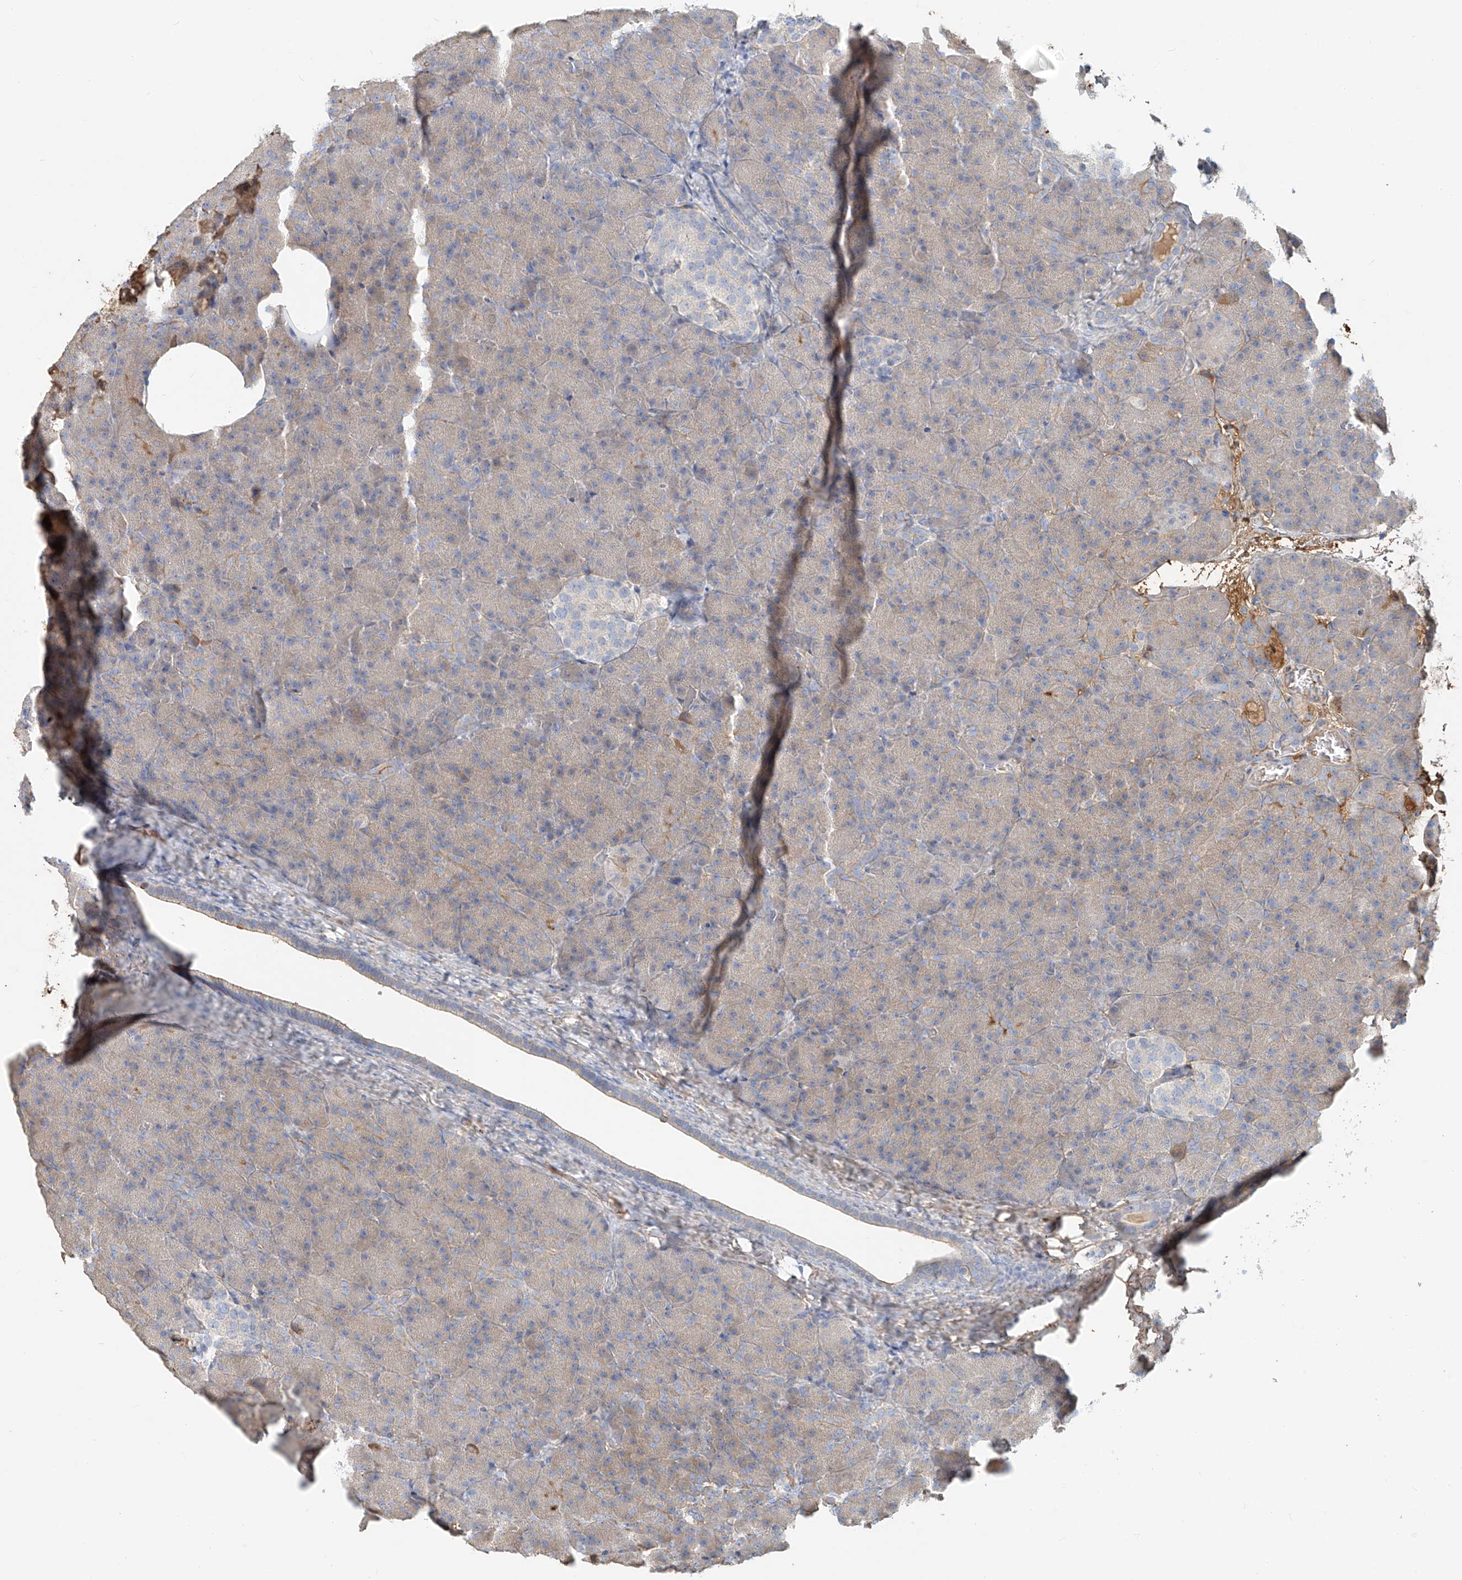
{"staining": {"intensity": "weak", "quantity": "<25%", "location": "cytoplasmic/membranous"}, "tissue": "pancreas", "cell_type": "Exocrine glandular cells", "image_type": "normal", "snomed": [{"axis": "morphology", "description": "Normal tissue, NOS"}, {"axis": "morphology", "description": "Carcinoid, malignant, NOS"}, {"axis": "topography", "description": "Pancreas"}], "caption": "The immunohistochemistry micrograph has no significant positivity in exocrine glandular cells of pancreas. (DAB (3,3'-diaminobenzidine) immunohistochemistry, high magnification).", "gene": "ZFP30", "patient": {"sex": "female", "age": 35}}